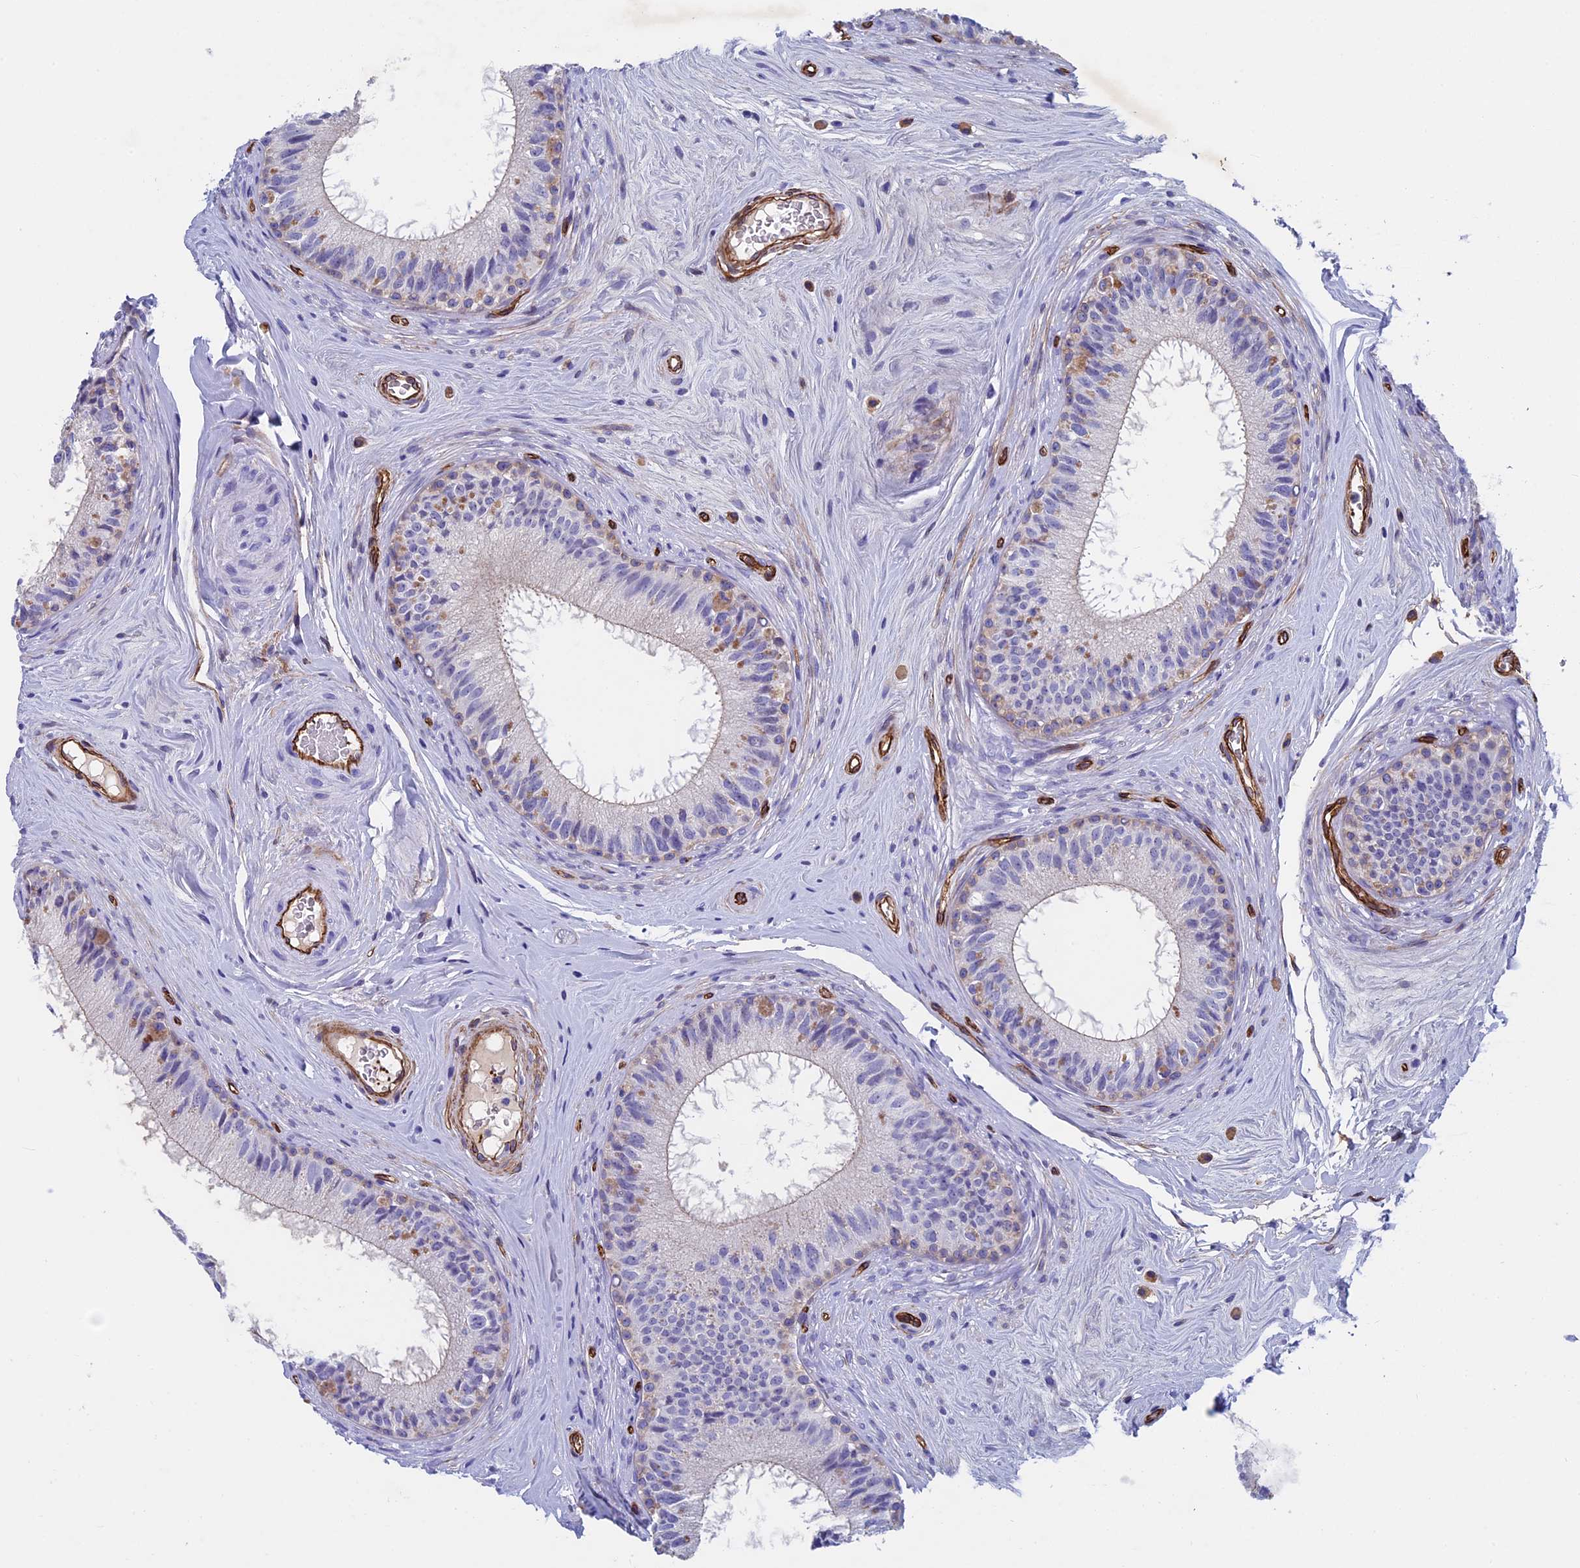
{"staining": {"intensity": "moderate", "quantity": "<25%", "location": "cytoplasmic/membranous"}, "tissue": "epididymis", "cell_type": "Glandular cells", "image_type": "normal", "snomed": [{"axis": "morphology", "description": "Normal tissue, NOS"}, {"axis": "topography", "description": "Epididymis"}], "caption": "DAB immunohistochemical staining of normal human epididymis reveals moderate cytoplasmic/membranous protein positivity in about <25% of glandular cells.", "gene": "INSYN1", "patient": {"sex": "male", "age": 33}}